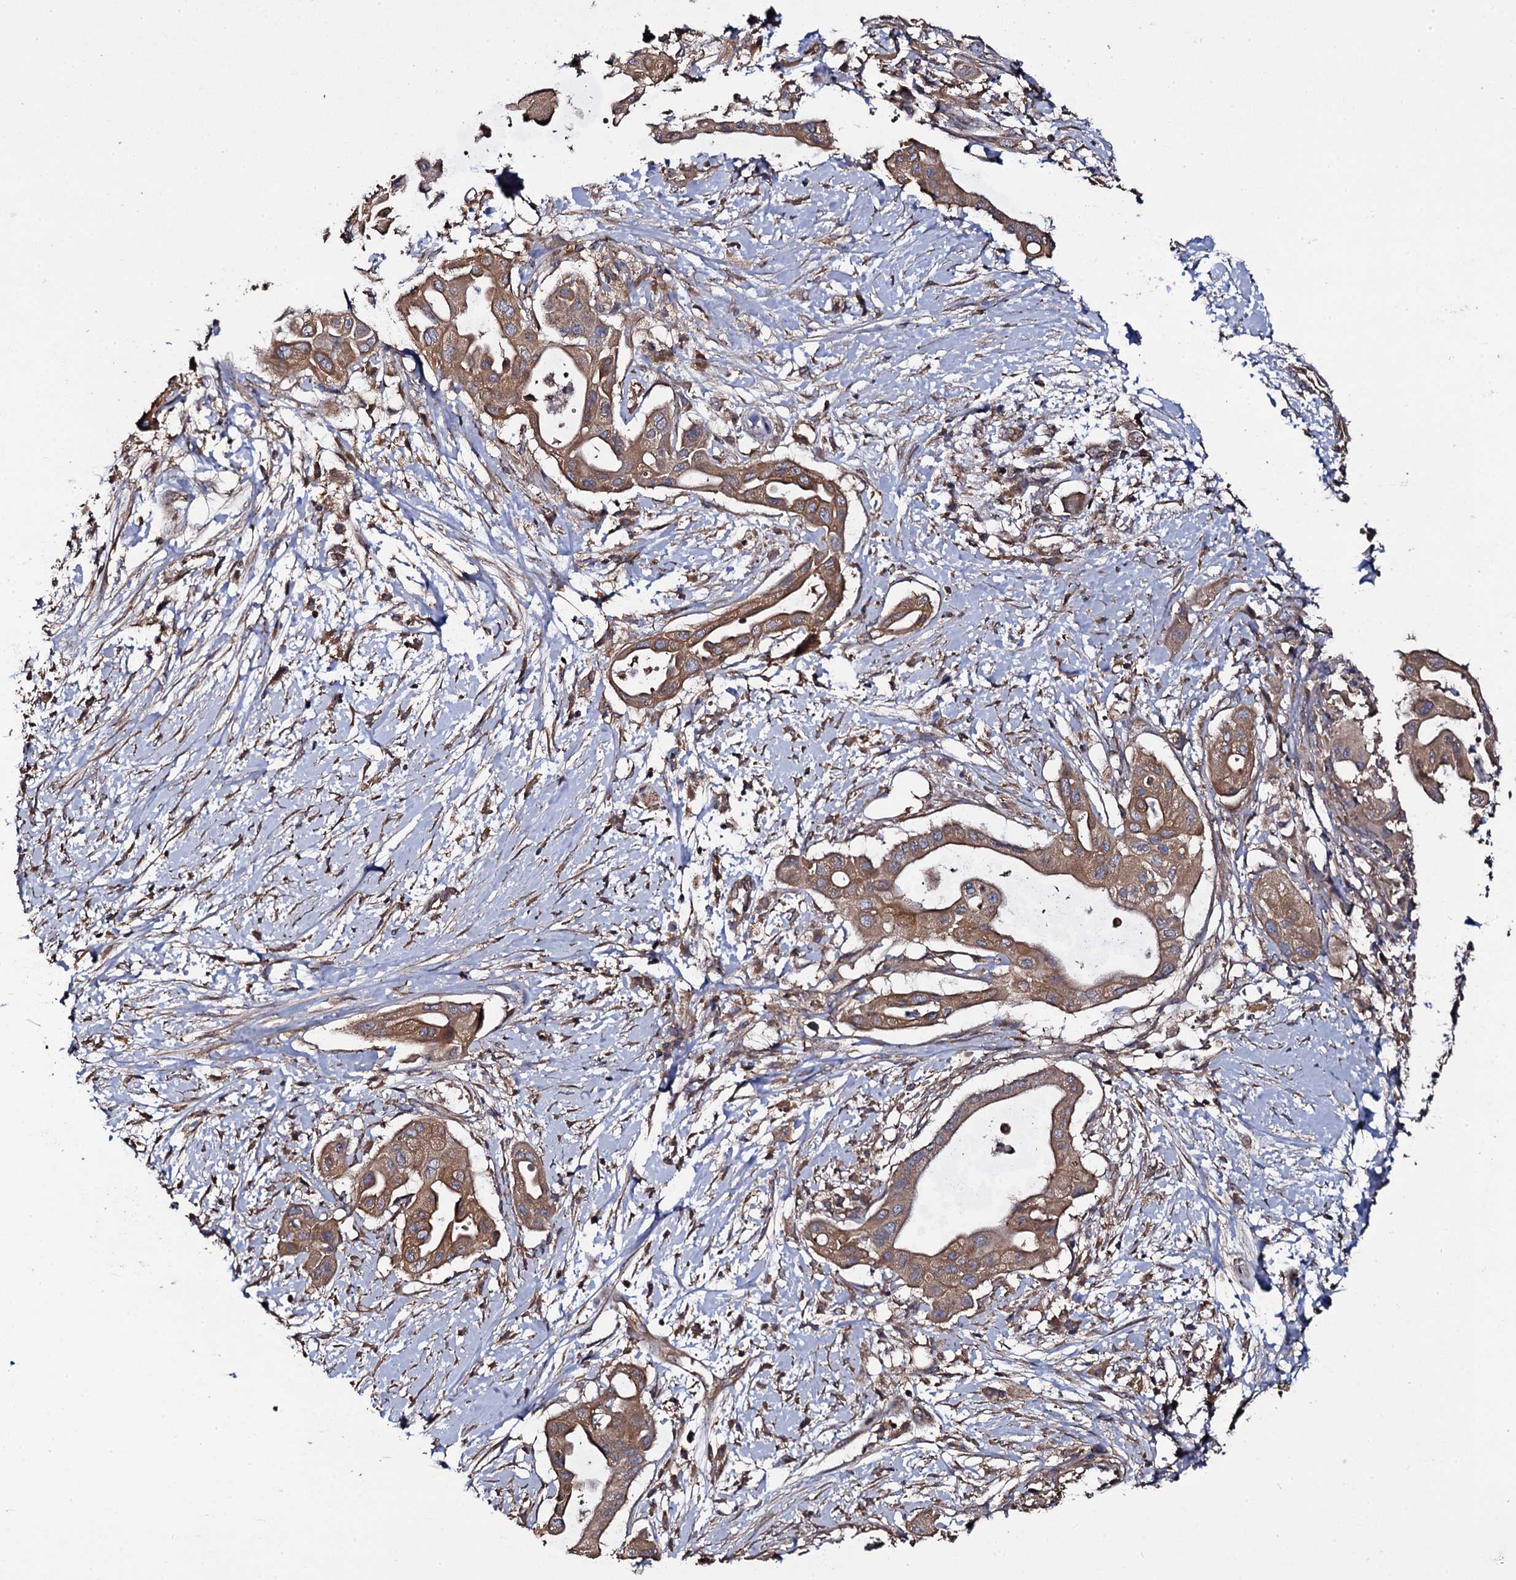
{"staining": {"intensity": "moderate", "quantity": ">75%", "location": "cytoplasmic/membranous"}, "tissue": "pancreatic cancer", "cell_type": "Tumor cells", "image_type": "cancer", "snomed": [{"axis": "morphology", "description": "Adenocarcinoma, NOS"}, {"axis": "topography", "description": "Pancreas"}], "caption": "This micrograph shows pancreatic cancer (adenocarcinoma) stained with IHC to label a protein in brown. The cytoplasmic/membranous of tumor cells show moderate positivity for the protein. Nuclei are counter-stained blue.", "gene": "TTC23", "patient": {"sex": "male", "age": 68}}